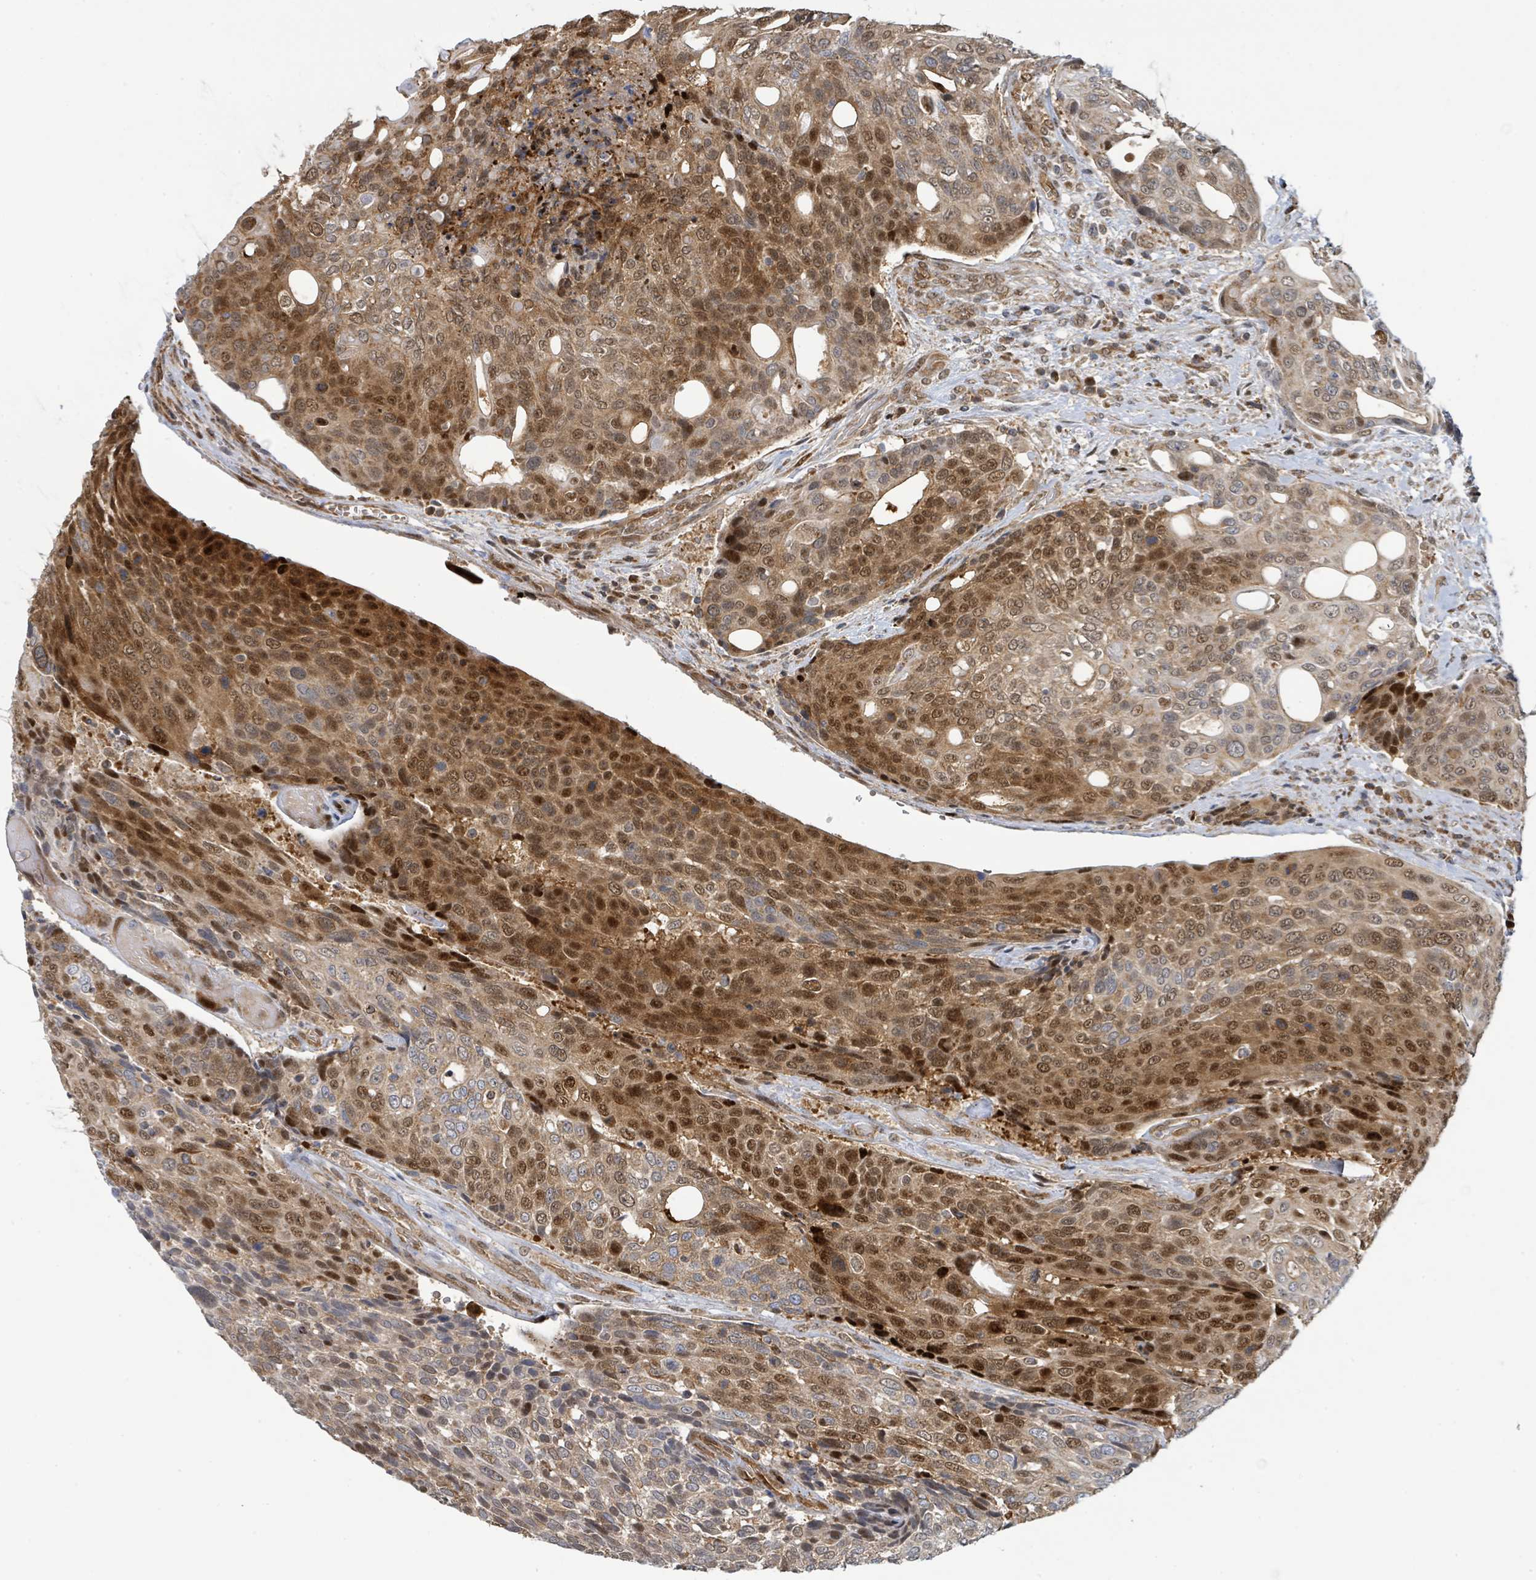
{"staining": {"intensity": "strong", "quantity": "25%-75%", "location": "cytoplasmic/membranous,nuclear"}, "tissue": "urothelial cancer", "cell_type": "Tumor cells", "image_type": "cancer", "snomed": [{"axis": "morphology", "description": "Urothelial carcinoma, High grade"}, {"axis": "topography", "description": "Urinary bladder"}], "caption": "Tumor cells exhibit strong cytoplasmic/membranous and nuclear positivity in about 25%-75% of cells in urothelial carcinoma (high-grade). (brown staining indicates protein expression, while blue staining denotes nuclei).", "gene": "PSMB7", "patient": {"sex": "female", "age": 70}}